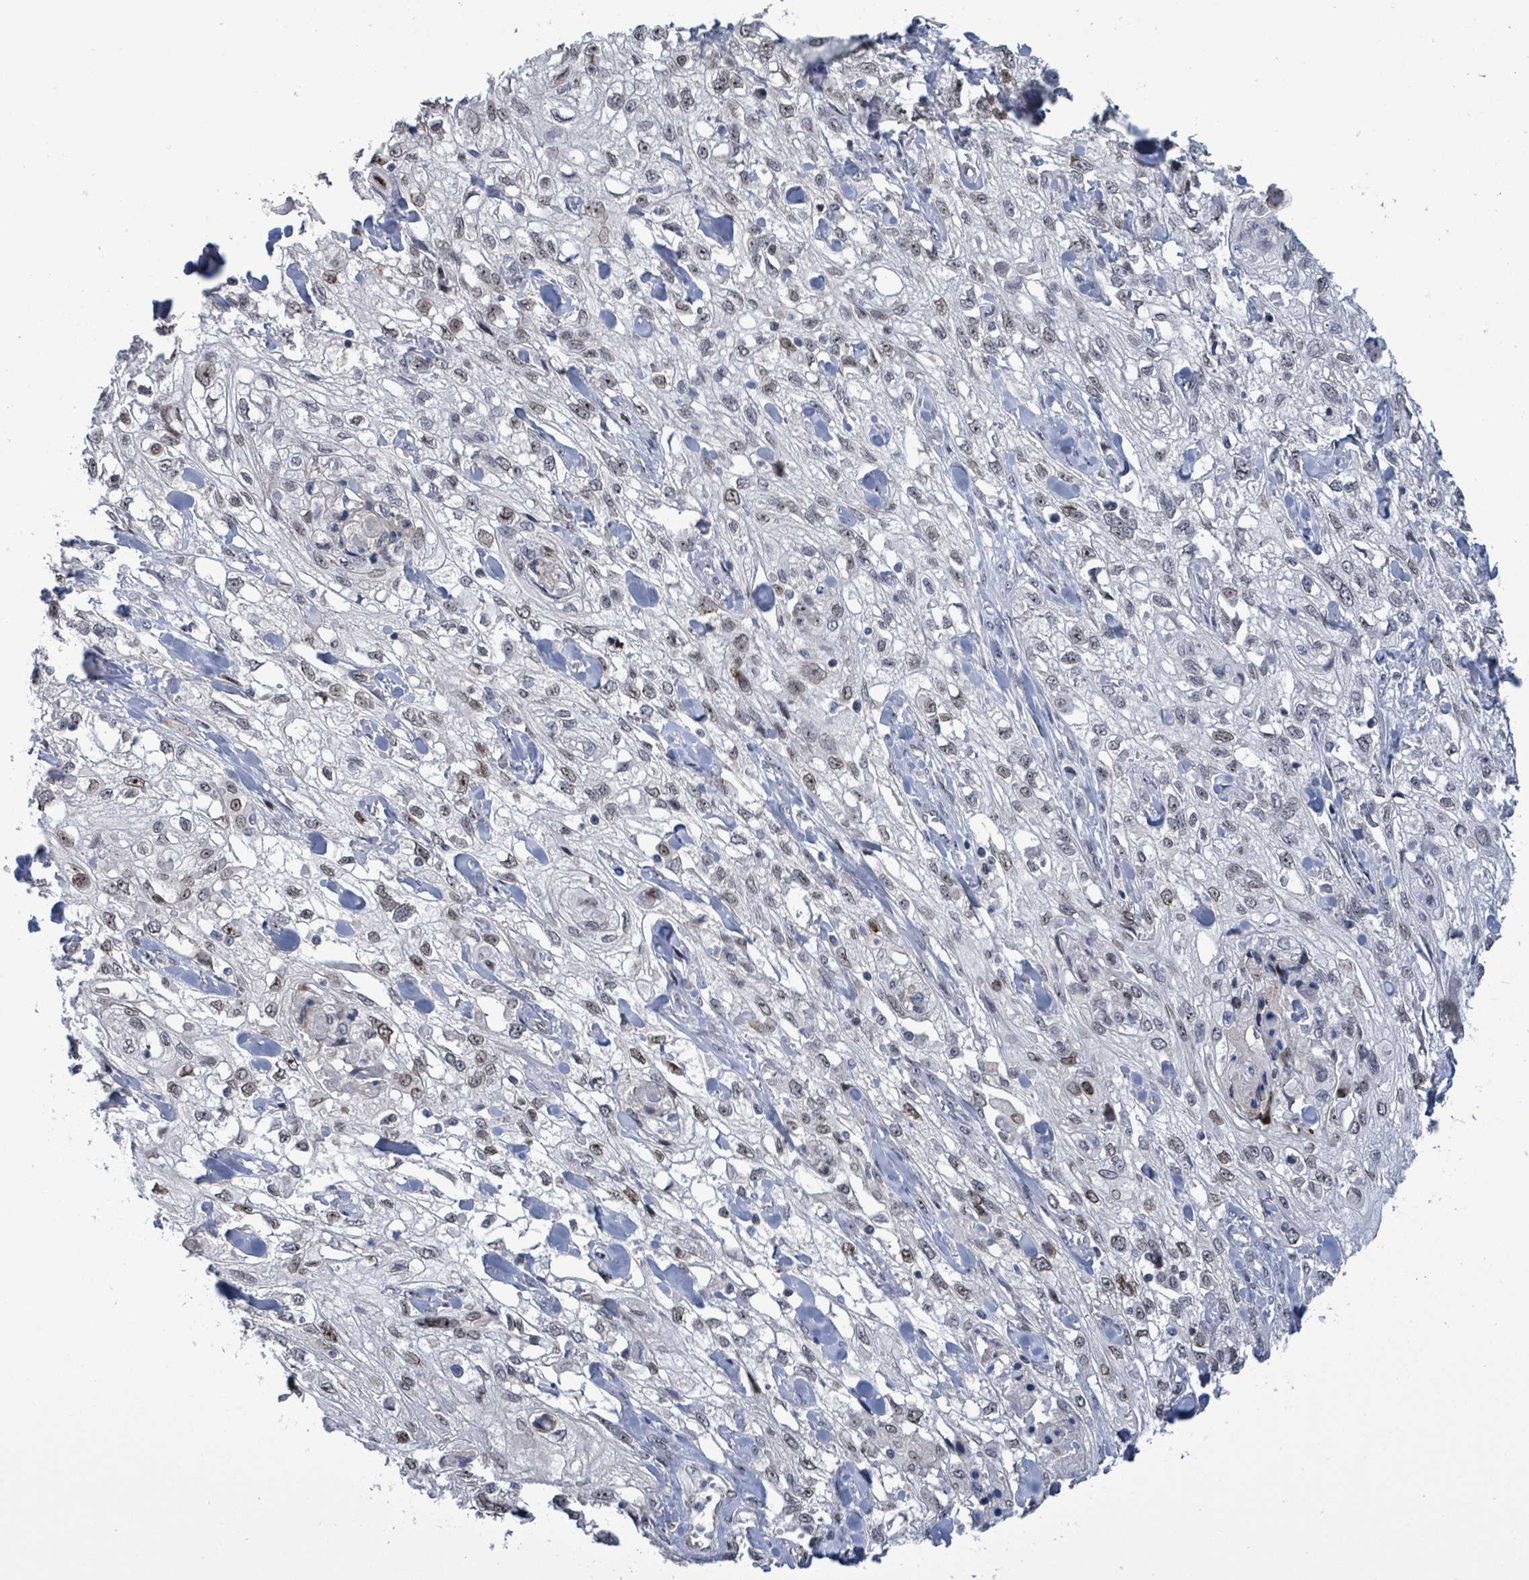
{"staining": {"intensity": "moderate", "quantity": "25%-75%", "location": "nuclear"}, "tissue": "skin cancer", "cell_type": "Tumor cells", "image_type": "cancer", "snomed": [{"axis": "morphology", "description": "Squamous cell carcinoma, NOS"}, {"axis": "topography", "description": "Skin"}, {"axis": "topography", "description": "Vulva"}], "caption": "Protein expression analysis of skin cancer displays moderate nuclear positivity in about 25%-75% of tumor cells.", "gene": "RRN3", "patient": {"sex": "female", "age": 86}}